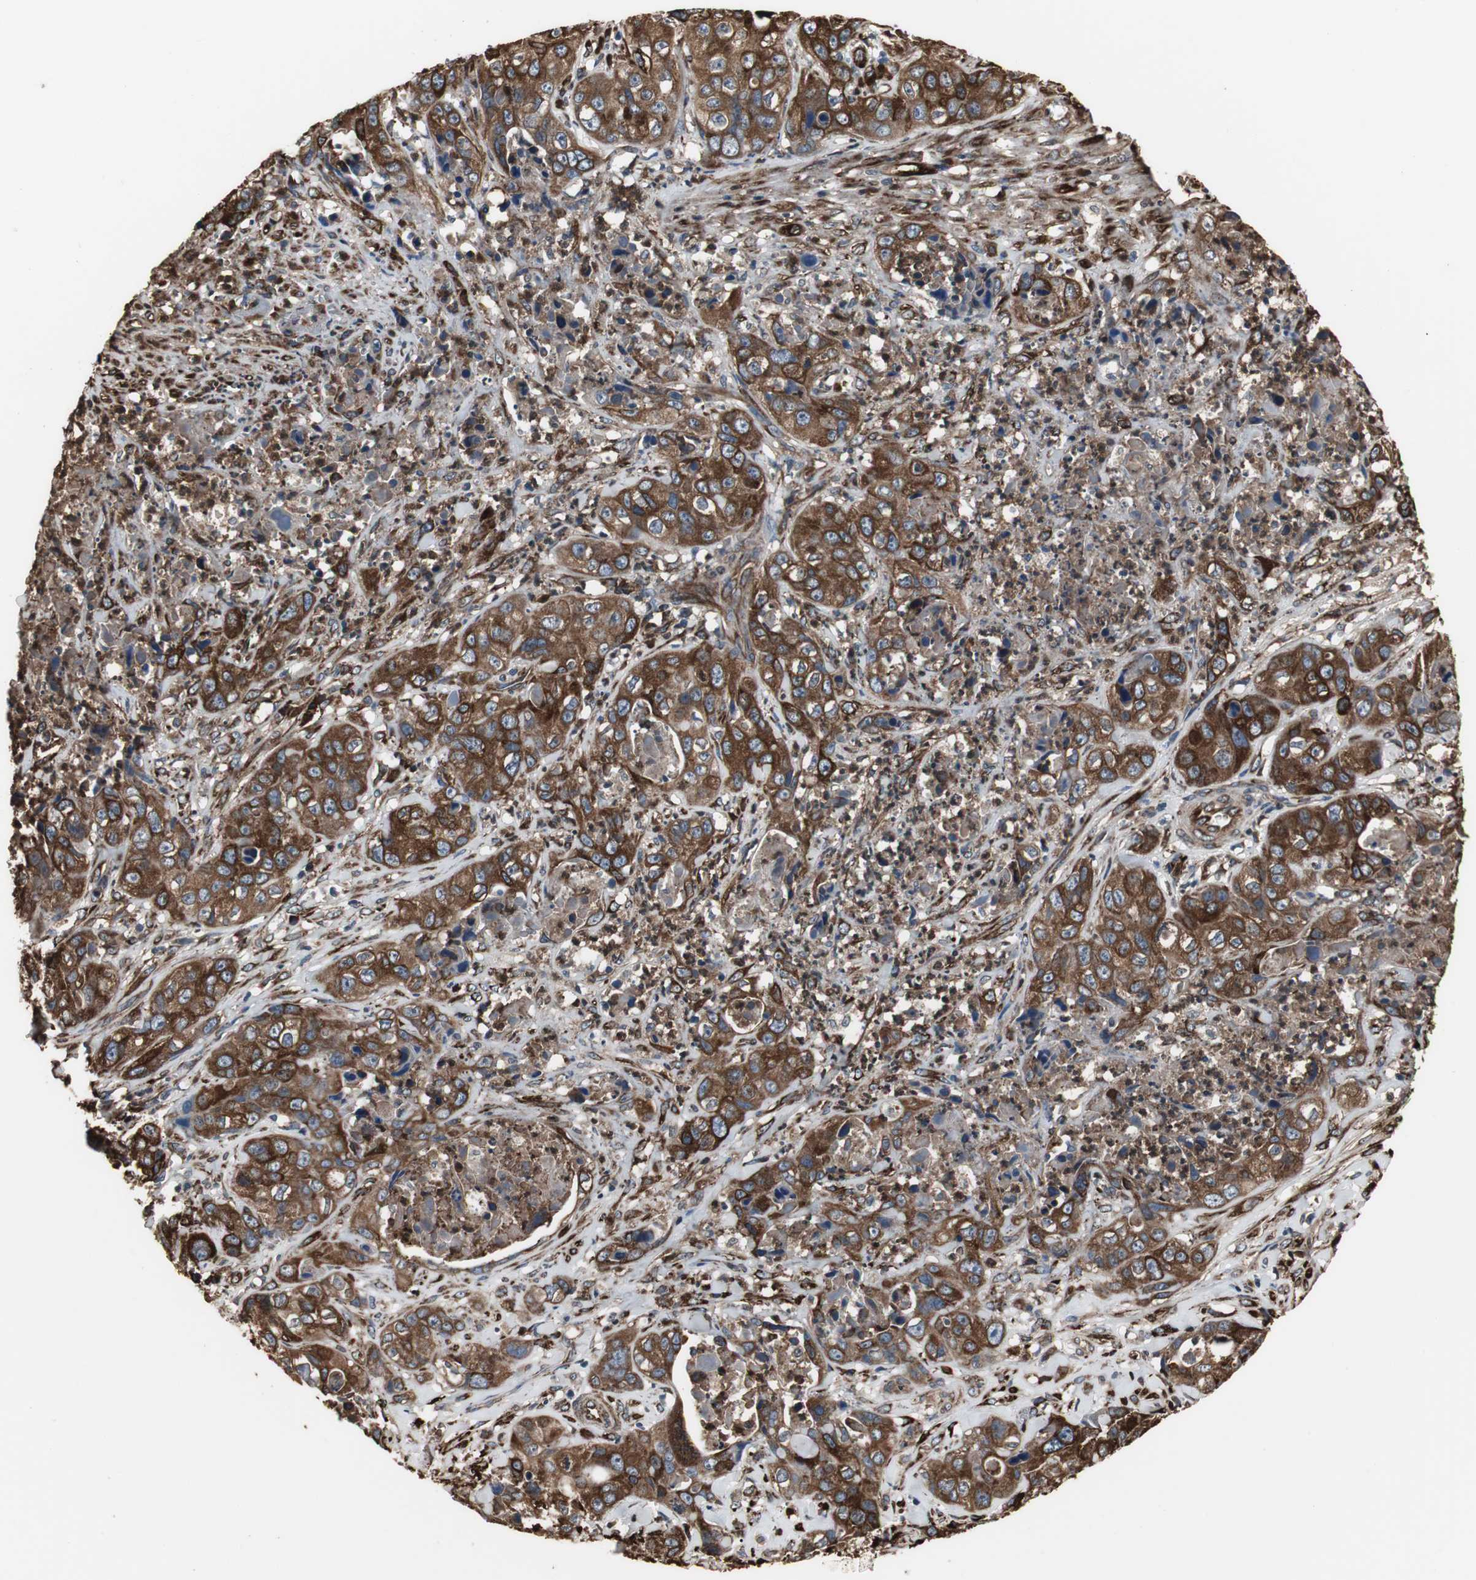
{"staining": {"intensity": "strong", "quantity": ">75%", "location": "cytoplasmic/membranous"}, "tissue": "liver cancer", "cell_type": "Tumor cells", "image_type": "cancer", "snomed": [{"axis": "morphology", "description": "Cholangiocarcinoma"}, {"axis": "topography", "description": "Liver"}], "caption": "IHC of liver cancer demonstrates high levels of strong cytoplasmic/membranous expression in about >75% of tumor cells.", "gene": "CALU", "patient": {"sex": "female", "age": 61}}